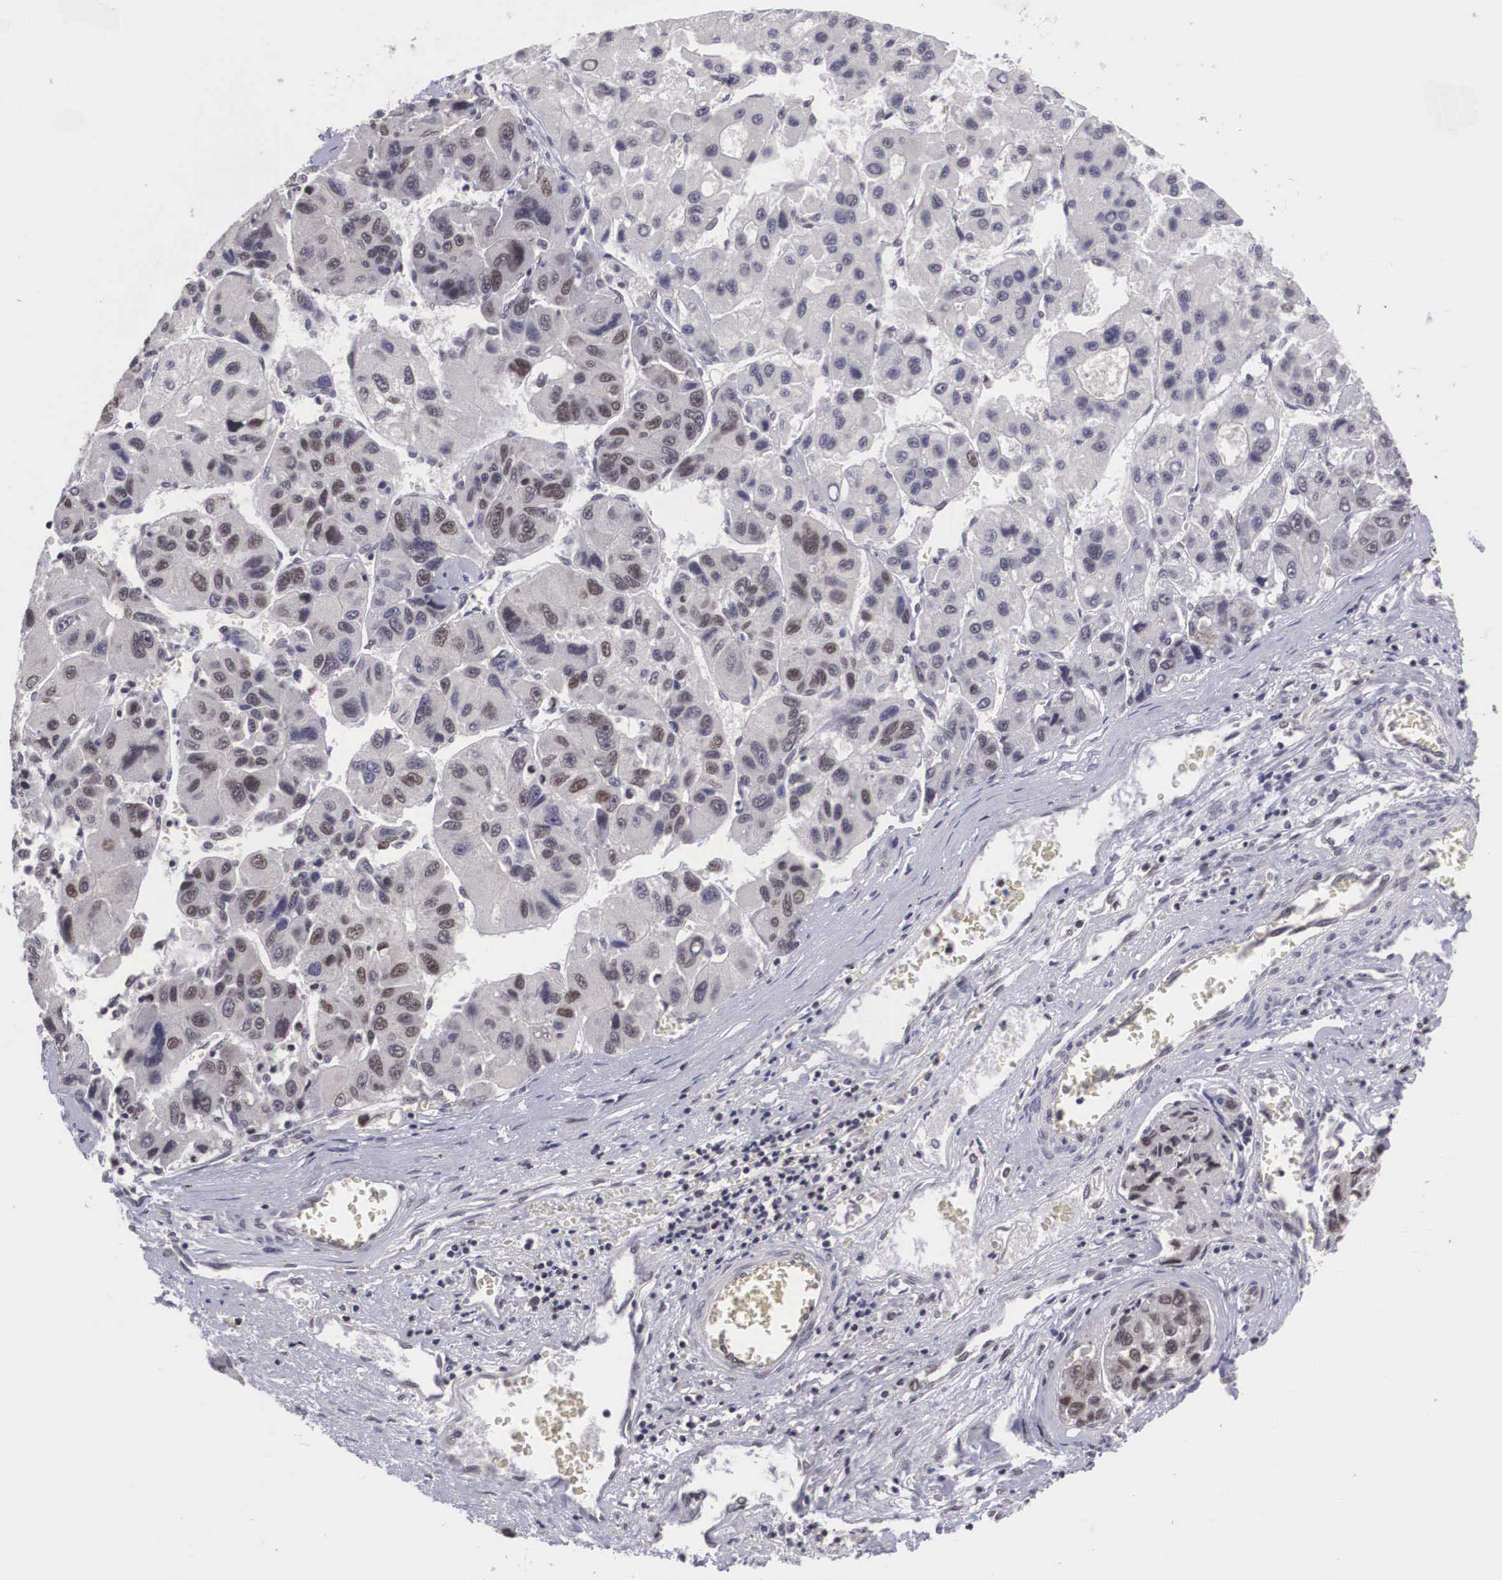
{"staining": {"intensity": "negative", "quantity": "none", "location": "none"}, "tissue": "liver cancer", "cell_type": "Tumor cells", "image_type": "cancer", "snomed": [{"axis": "morphology", "description": "Carcinoma, Hepatocellular, NOS"}, {"axis": "topography", "description": "Liver"}], "caption": "Immunohistochemistry (IHC) micrograph of neoplastic tissue: liver cancer stained with DAB displays no significant protein positivity in tumor cells.", "gene": "MORC2", "patient": {"sex": "male", "age": 64}}